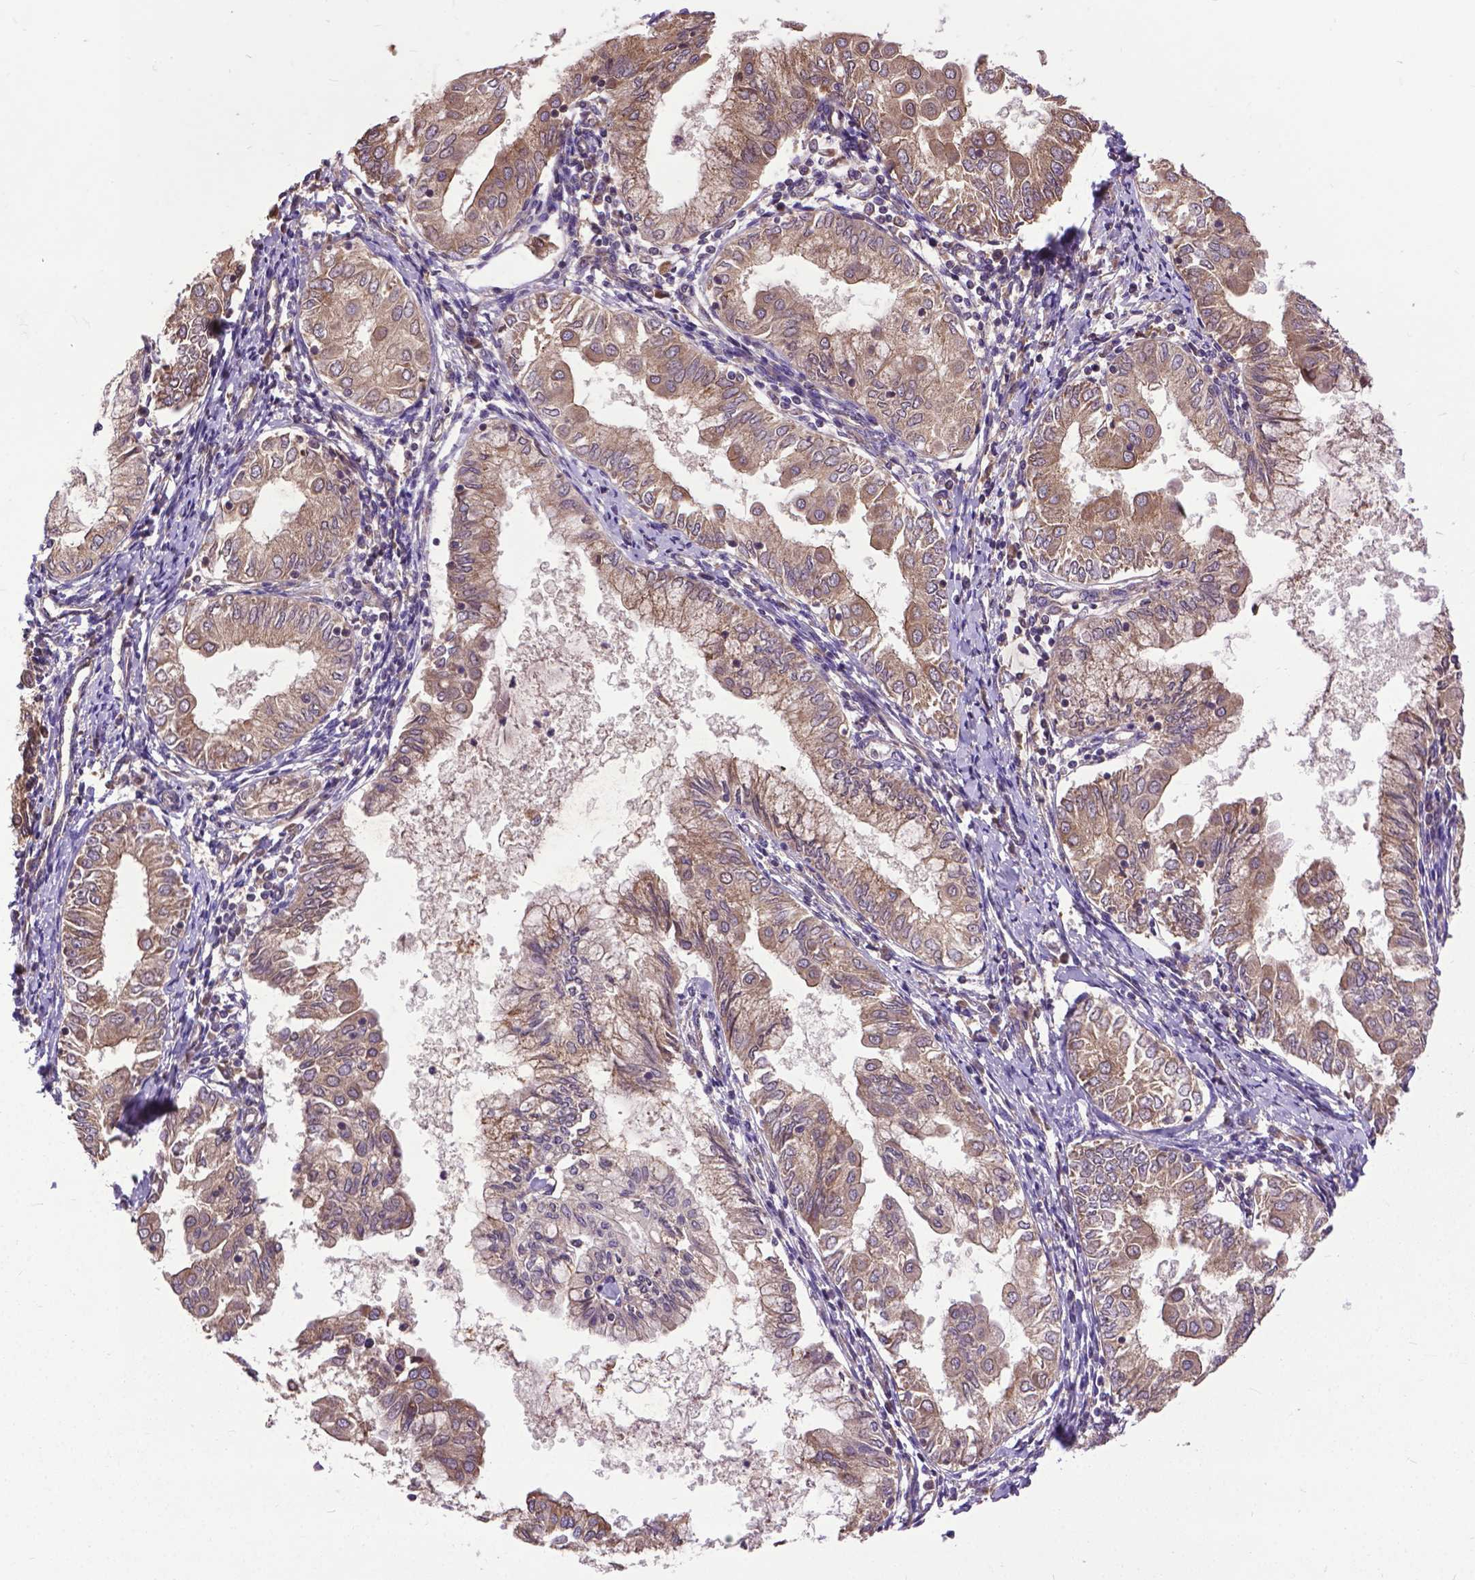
{"staining": {"intensity": "moderate", "quantity": ">75%", "location": "cytoplasmic/membranous"}, "tissue": "endometrial cancer", "cell_type": "Tumor cells", "image_type": "cancer", "snomed": [{"axis": "morphology", "description": "Adenocarcinoma, NOS"}, {"axis": "topography", "description": "Endometrium"}], "caption": "A medium amount of moderate cytoplasmic/membranous positivity is seen in about >75% of tumor cells in adenocarcinoma (endometrial) tissue.", "gene": "ZNF616", "patient": {"sex": "female", "age": 68}}